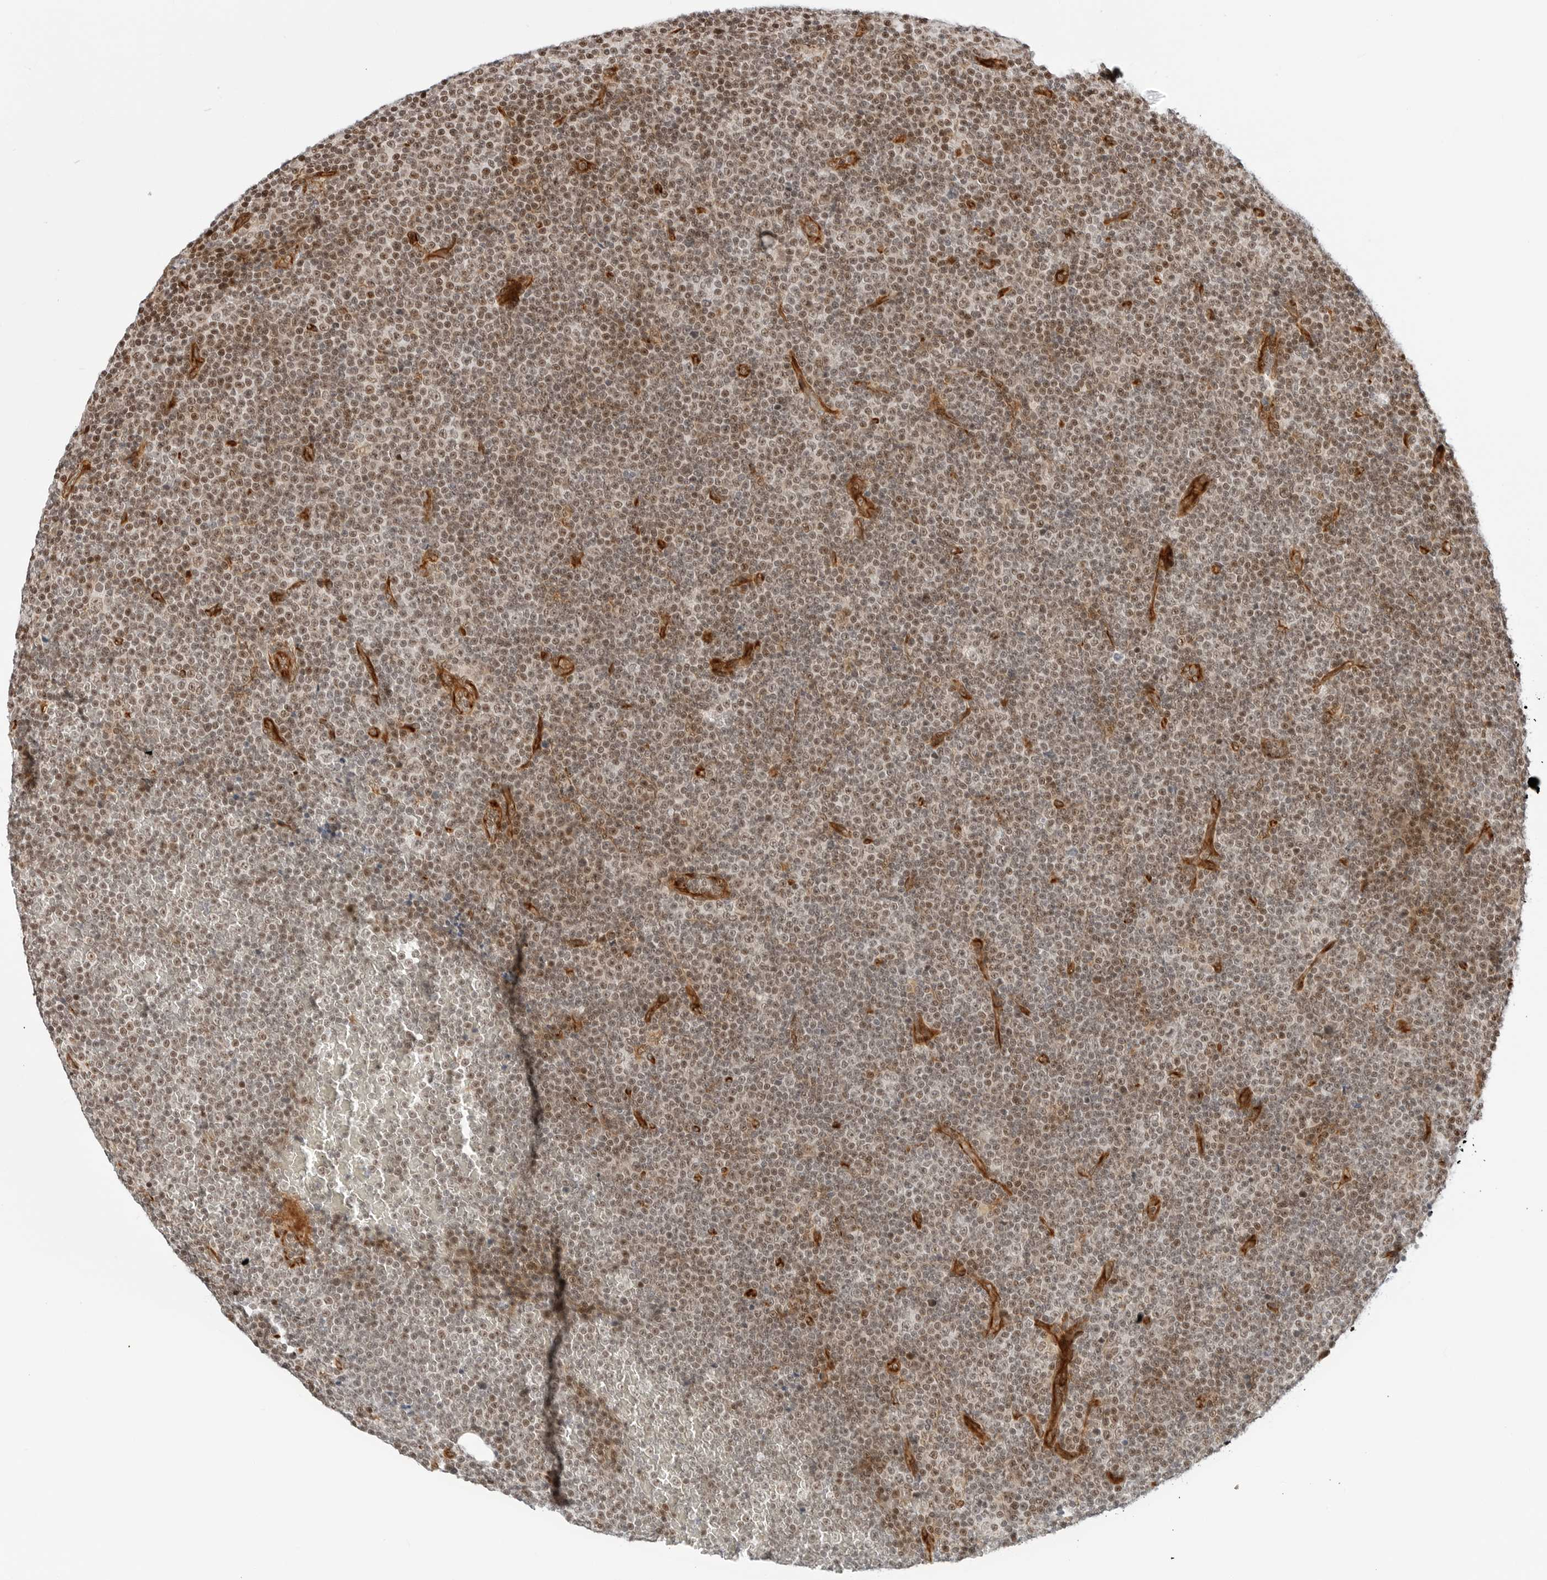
{"staining": {"intensity": "moderate", "quantity": "25%-75%", "location": "nuclear"}, "tissue": "lymphoma", "cell_type": "Tumor cells", "image_type": "cancer", "snomed": [{"axis": "morphology", "description": "Malignant lymphoma, non-Hodgkin's type, Low grade"}, {"axis": "topography", "description": "Lymph node"}], "caption": "Immunohistochemical staining of lymphoma exhibits medium levels of moderate nuclear protein positivity in about 25%-75% of tumor cells.", "gene": "ZNF613", "patient": {"sex": "female", "age": 67}}